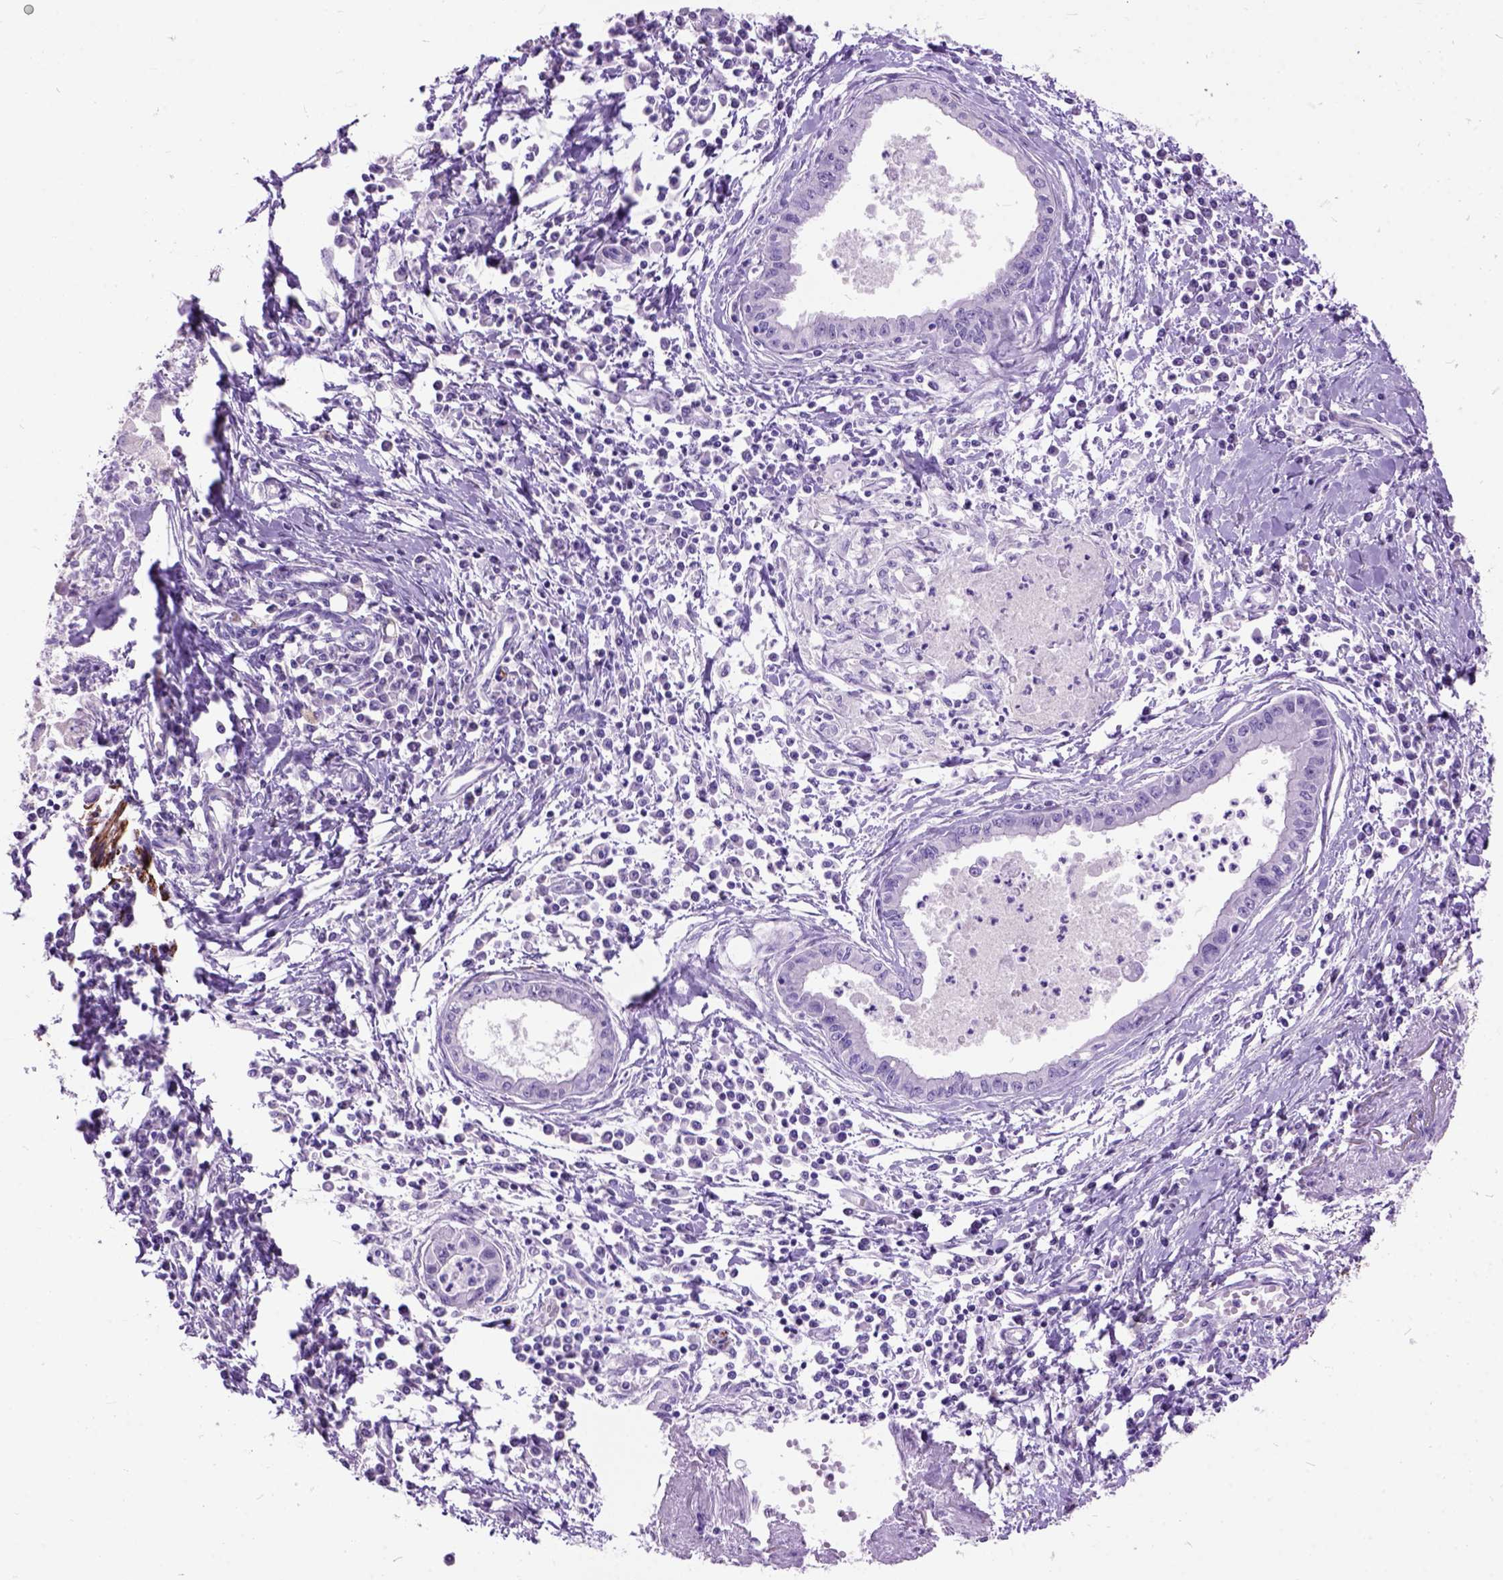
{"staining": {"intensity": "negative", "quantity": "none", "location": "none"}, "tissue": "pancreatic cancer", "cell_type": "Tumor cells", "image_type": "cancer", "snomed": [{"axis": "morphology", "description": "Adenocarcinoma, NOS"}, {"axis": "topography", "description": "Pancreas"}], "caption": "Protein analysis of pancreatic cancer (adenocarcinoma) shows no significant positivity in tumor cells.", "gene": "MAPT", "patient": {"sex": "male", "age": 72}}